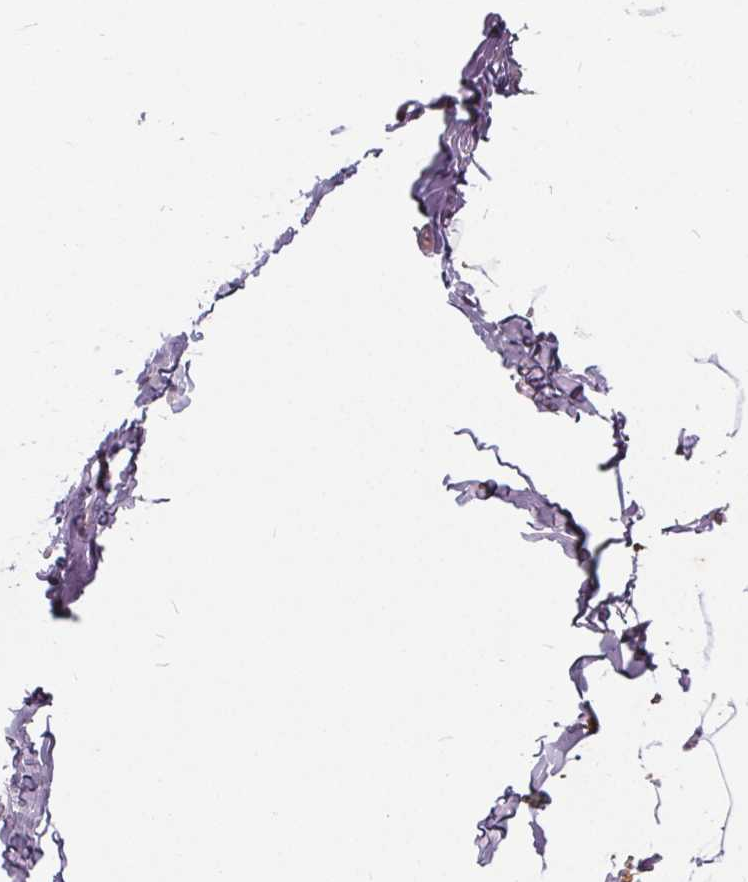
{"staining": {"intensity": "negative", "quantity": "none", "location": "none"}, "tissue": "breast", "cell_type": "Adipocytes", "image_type": "normal", "snomed": [{"axis": "morphology", "description": "Normal tissue, NOS"}, {"axis": "topography", "description": "Breast"}], "caption": "IHC micrograph of normal breast stained for a protein (brown), which shows no expression in adipocytes. The staining is performed using DAB brown chromogen with nuclei counter-stained in using hematoxylin.", "gene": "HAAO", "patient": {"sex": "female", "age": 32}}